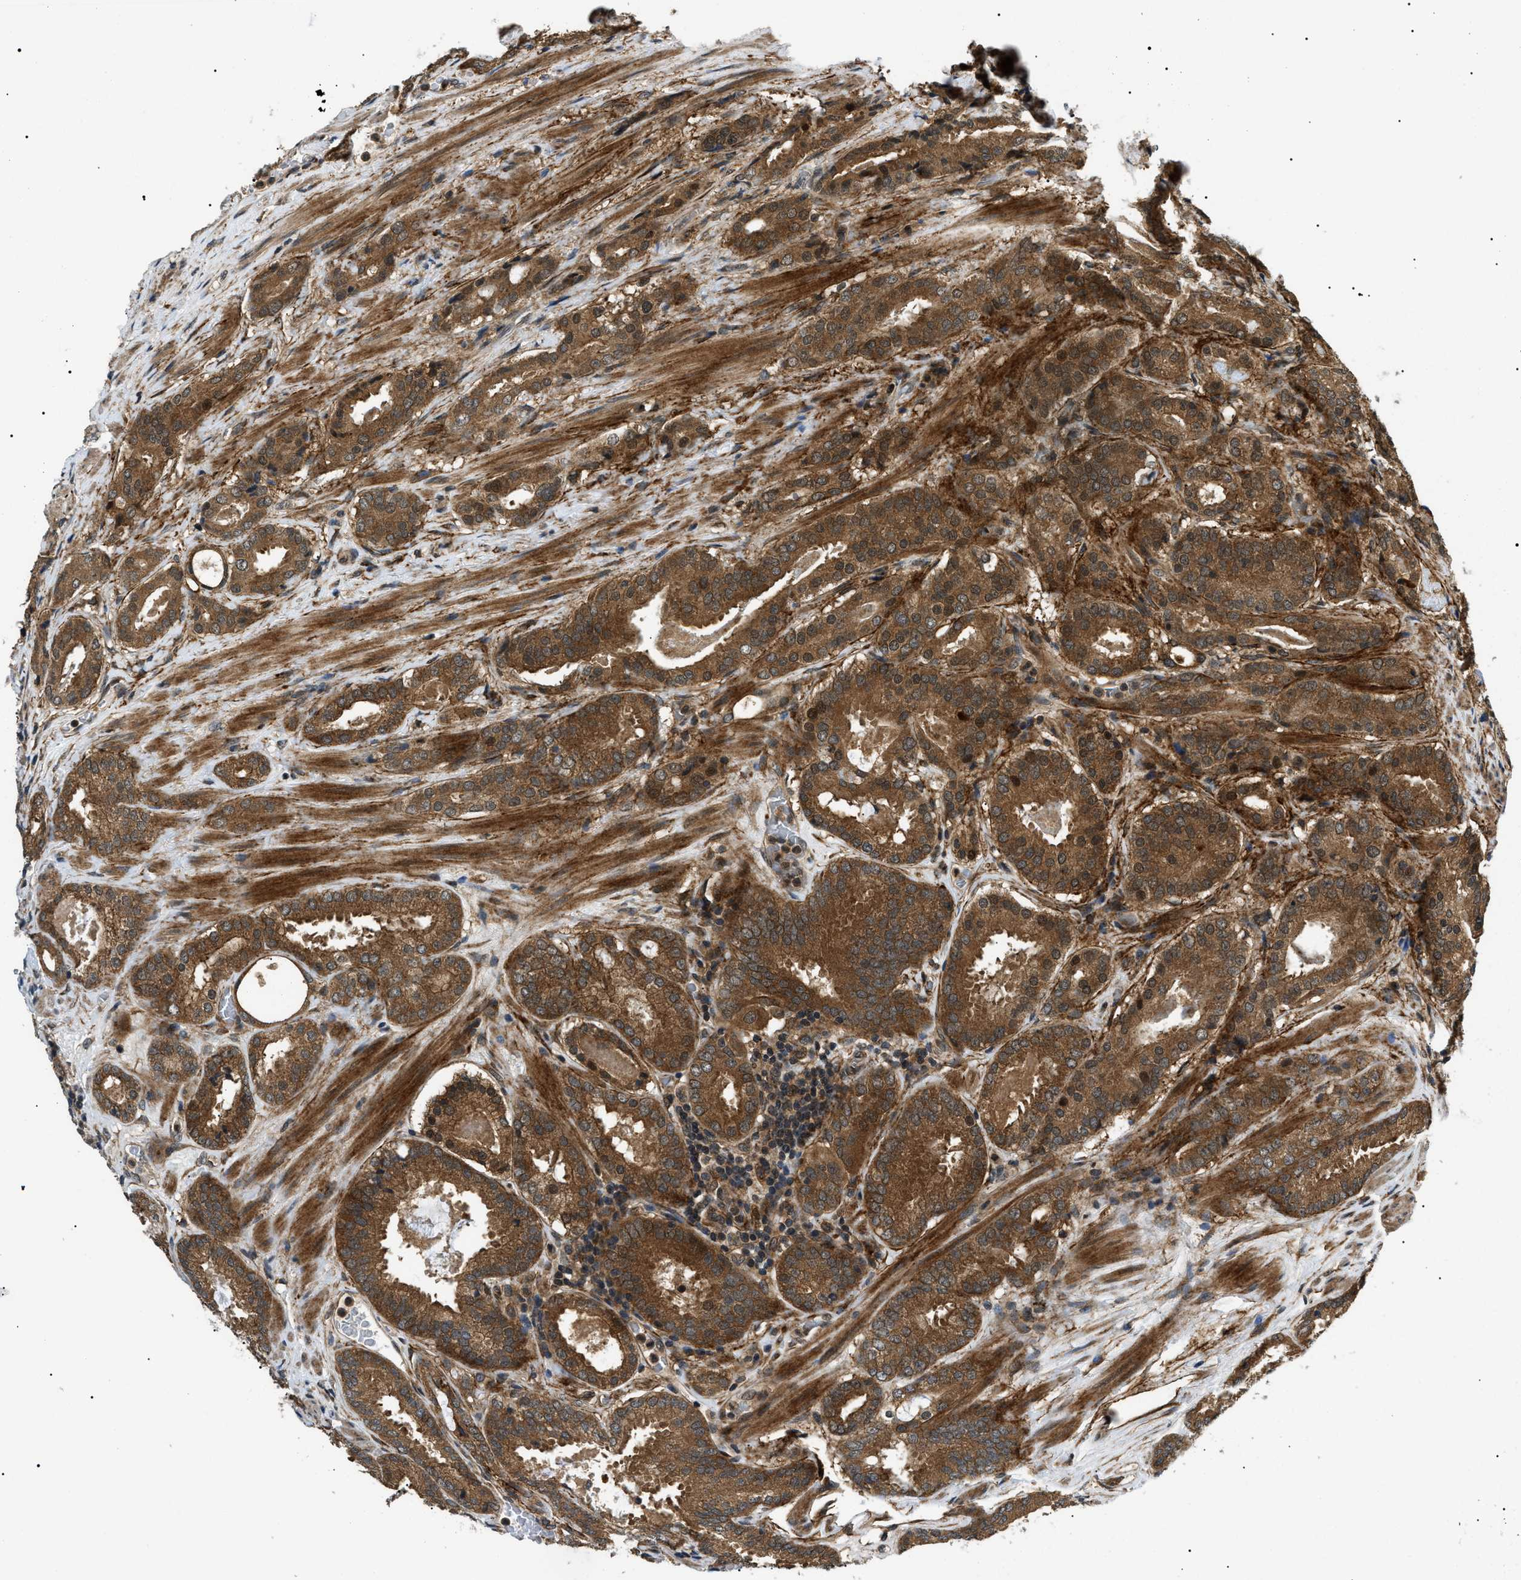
{"staining": {"intensity": "moderate", "quantity": ">75%", "location": "cytoplasmic/membranous,nuclear"}, "tissue": "prostate cancer", "cell_type": "Tumor cells", "image_type": "cancer", "snomed": [{"axis": "morphology", "description": "Adenocarcinoma, Low grade"}, {"axis": "topography", "description": "Prostate"}], "caption": "Immunohistochemical staining of prostate cancer (adenocarcinoma (low-grade)) shows medium levels of moderate cytoplasmic/membranous and nuclear protein expression in approximately >75% of tumor cells. (DAB = brown stain, brightfield microscopy at high magnification).", "gene": "ATP6AP1", "patient": {"sex": "male", "age": 69}}